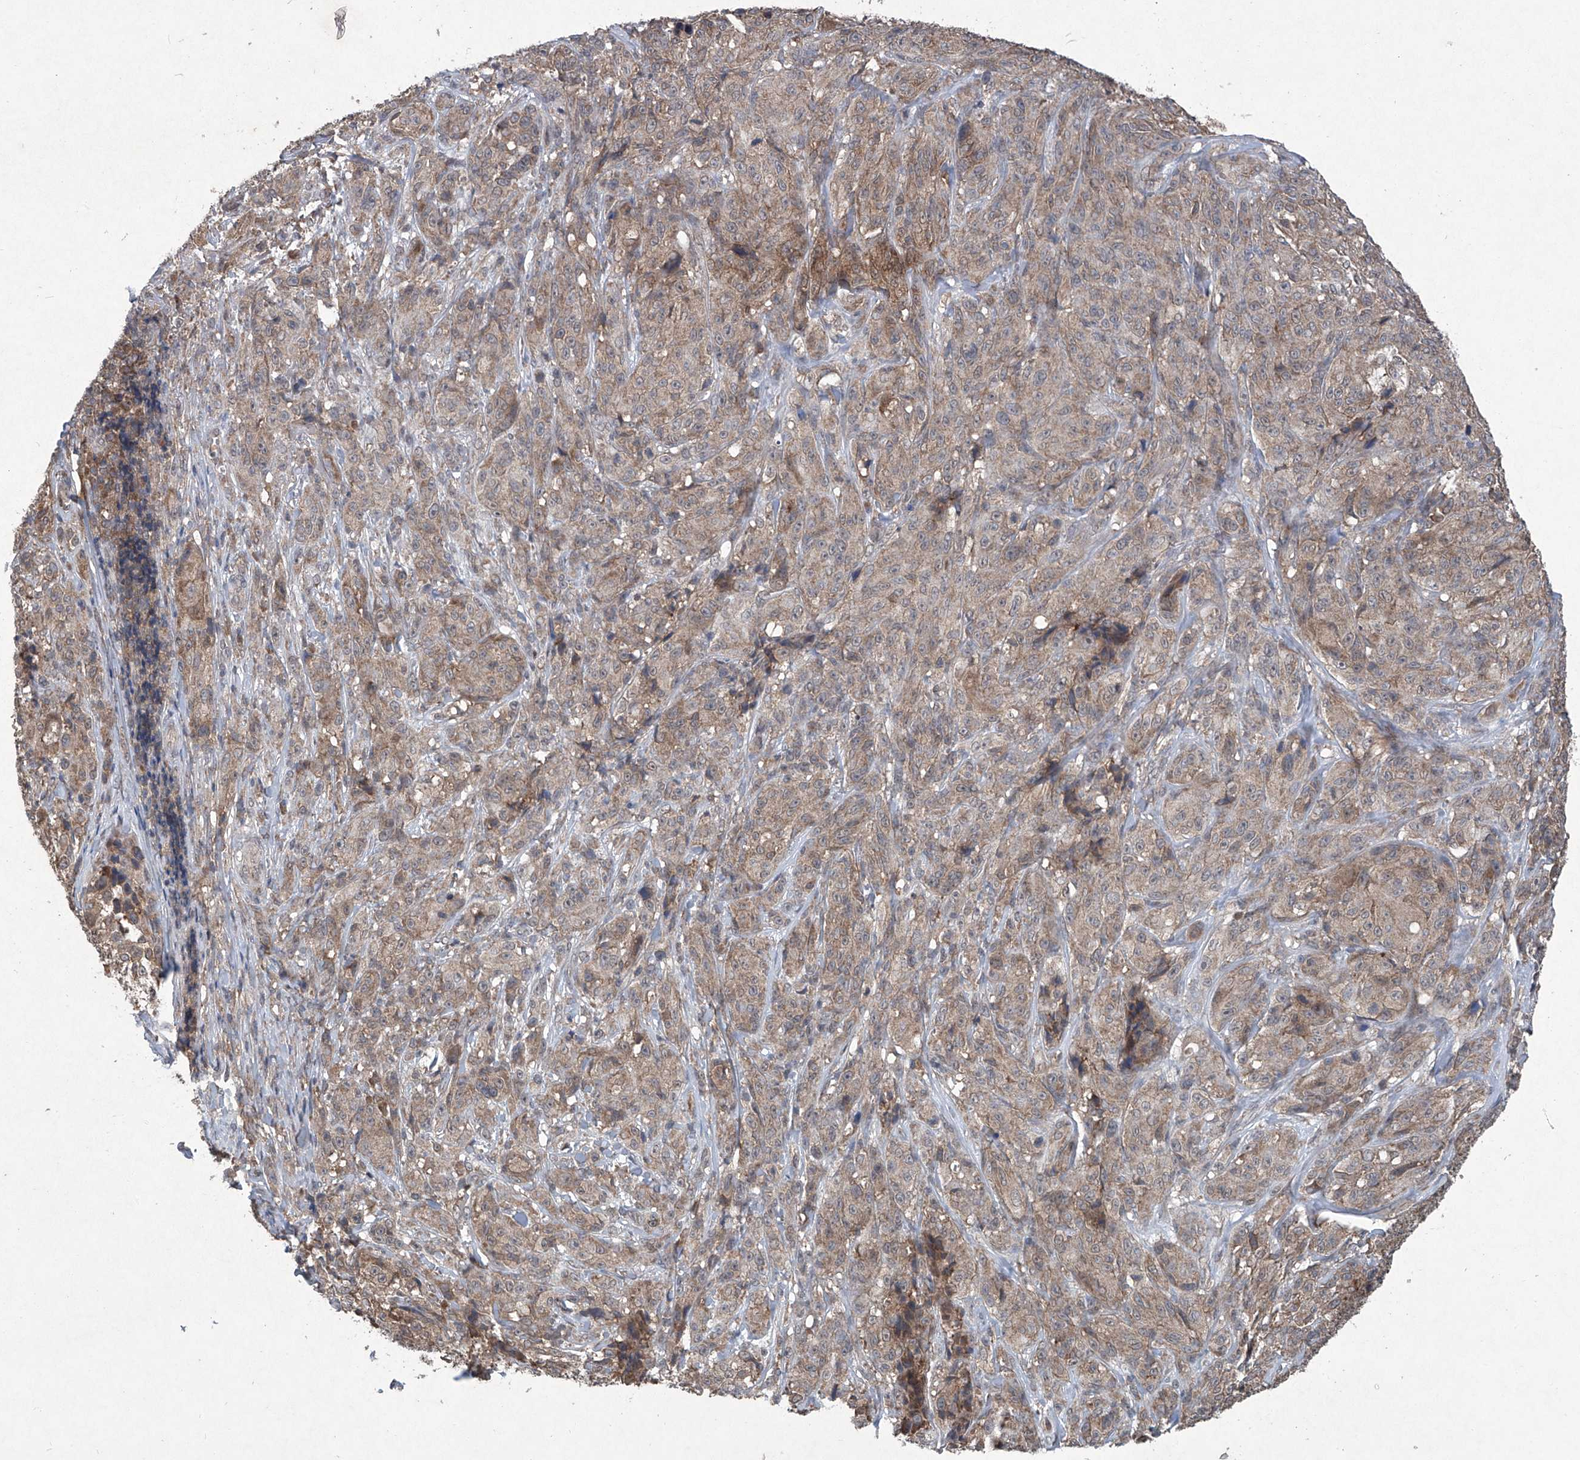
{"staining": {"intensity": "moderate", "quantity": ">75%", "location": "cytoplasmic/membranous"}, "tissue": "melanoma", "cell_type": "Tumor cells", "image_type": "cancer", "snomed": [{"axis": "morphology", "description": "Malignant melanoma, NOS"}, {"axis": "topography", "description": "Skin"}], "caption": "Human malignant melanoma stained for a protein (brown) exhibits moderate cytoplasmic/membranous positive expression in about >75% of tumor cells.", "gene": "SUMF2", "patient": {"sex": "male", "age": 73}}